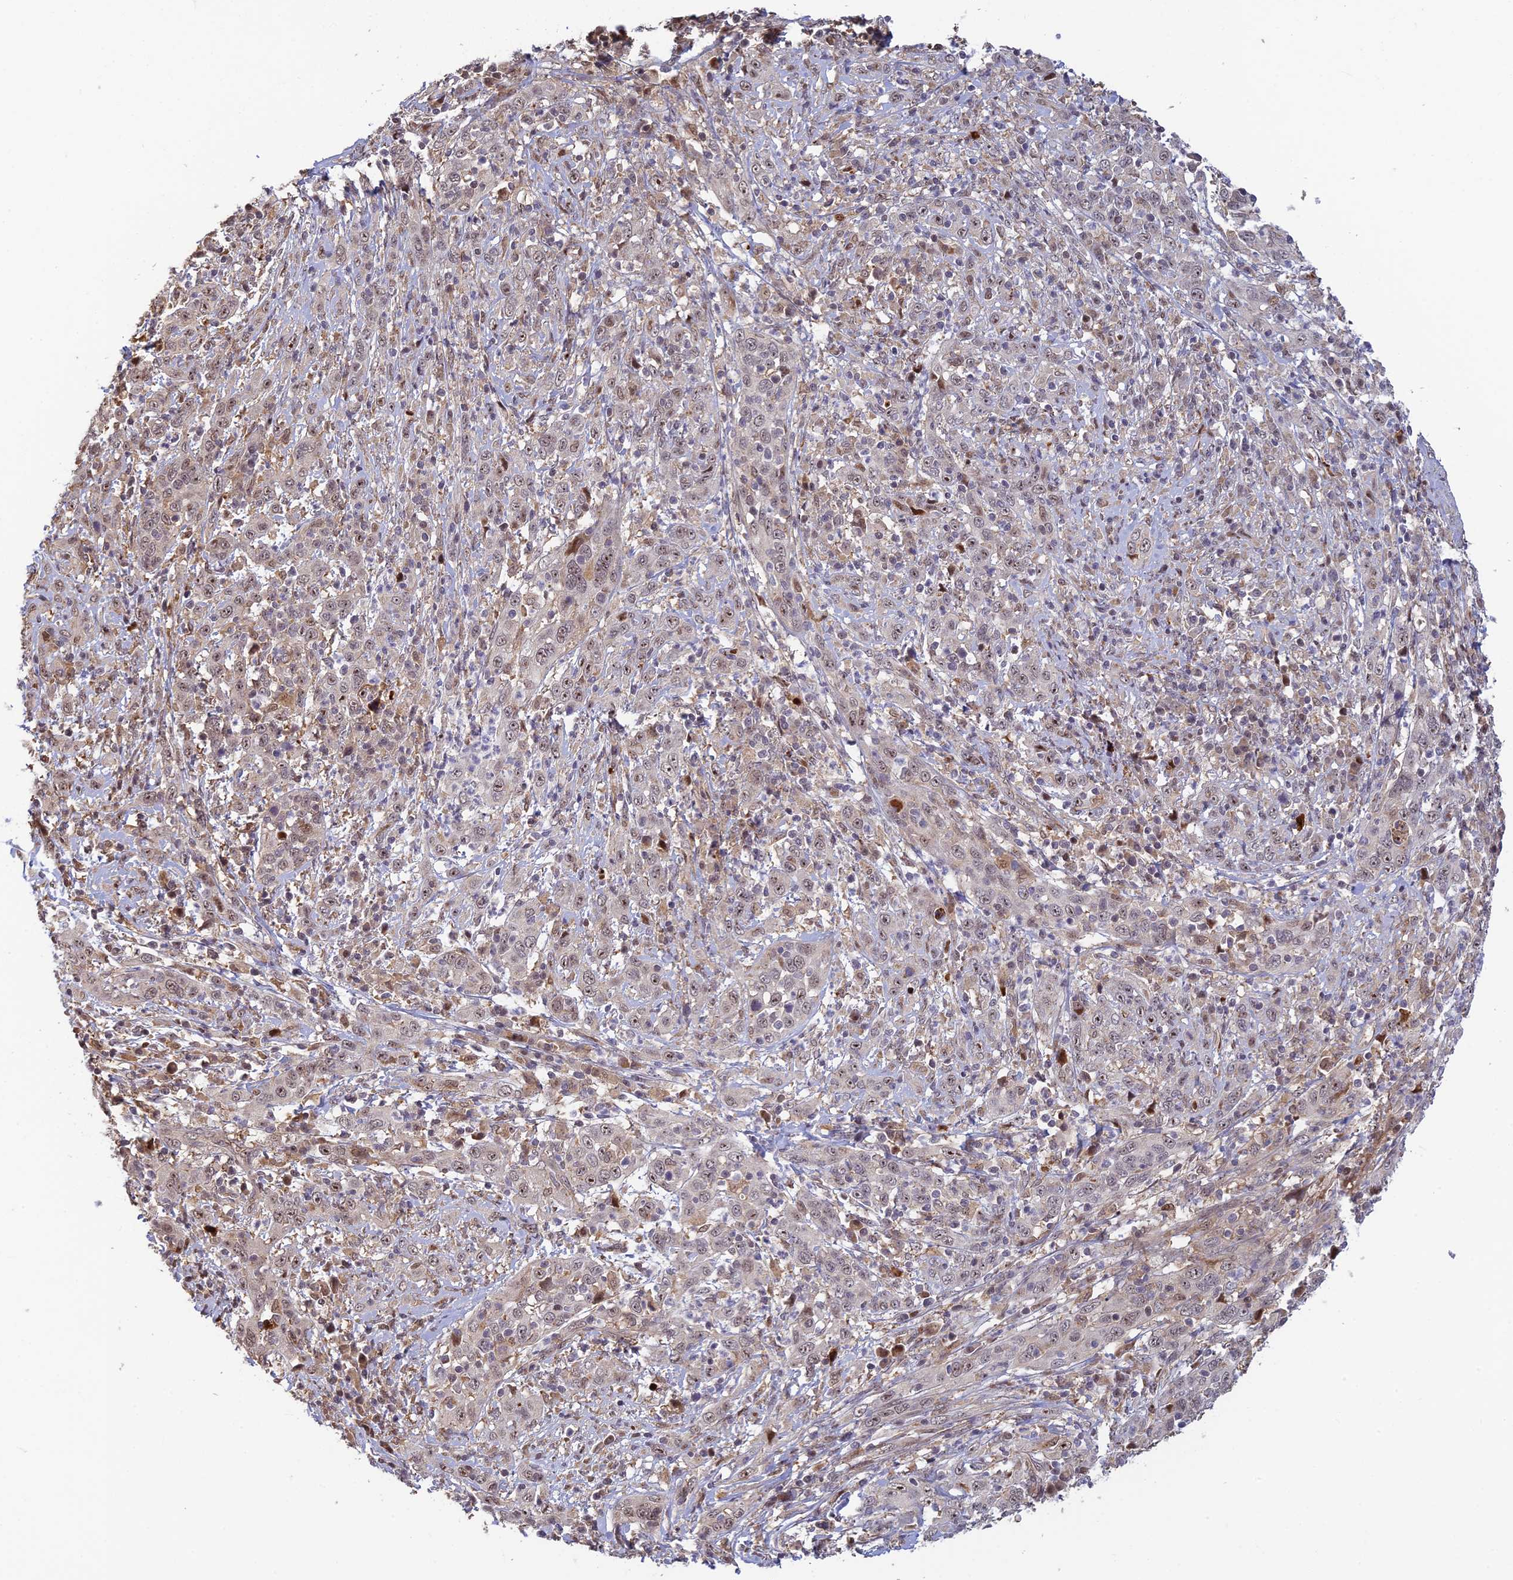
{"staining": {"intensity": "weak", "quantity": "25%-75%", "location": "nuclear"}, "tissue": "cervical cancer", "cell_type": "Tumor cells", "image_type": "cancer", "snomed": [{"axis": "morphology", "description": "Squamous cell carcinoma, NOS"}, {"axis": "topography", "description": "Cervix"}], "caption": "This is an image of IHC staining of cervical cancer (squamous cell carcinoma), which shows weak staining in the nuclear of tumor cells.", "gene": "UFSP2", "patient": {"sex": "female", "age": 46}}